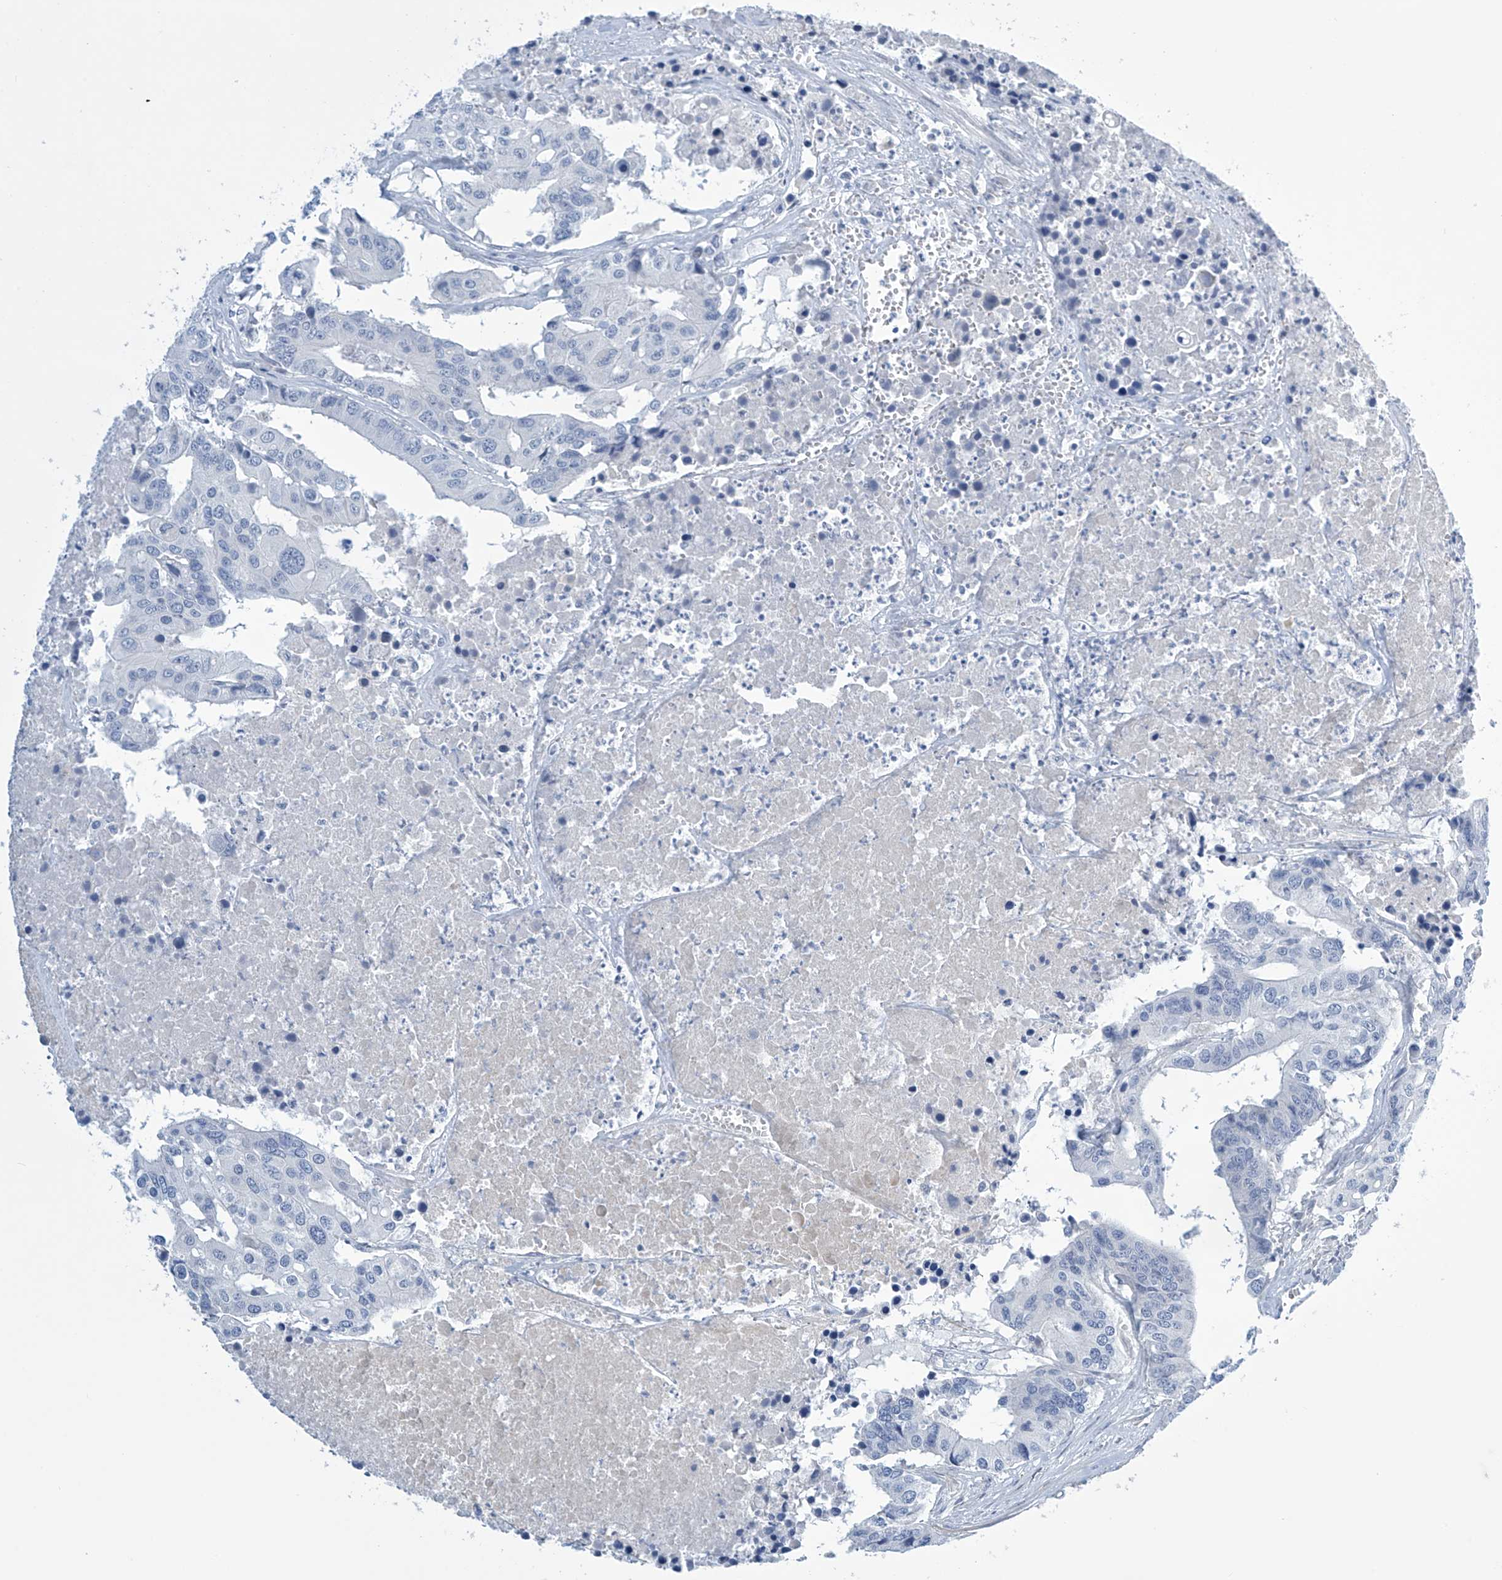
{"staining": {"intensity": "negative", "quantity": "none", "location": "none"}, "tissue": "colorectal cancer", "cell_type": "Tumor cells", "image_type": "cancer", "snomed": [{"axis": "morphology", "description": "Adenocarcinoma, NOS"}, {"axis": "topography", "description": "Colon"}], "caption": "Immunohistochemistry (IHC) of colorectal adenocarcinoma exhibits no expression in tumor cells. (IHC, brightfield microscopy, high magnification).", "gene": "SLC35A5", "patient": {"sex": "male", "age": 77}}